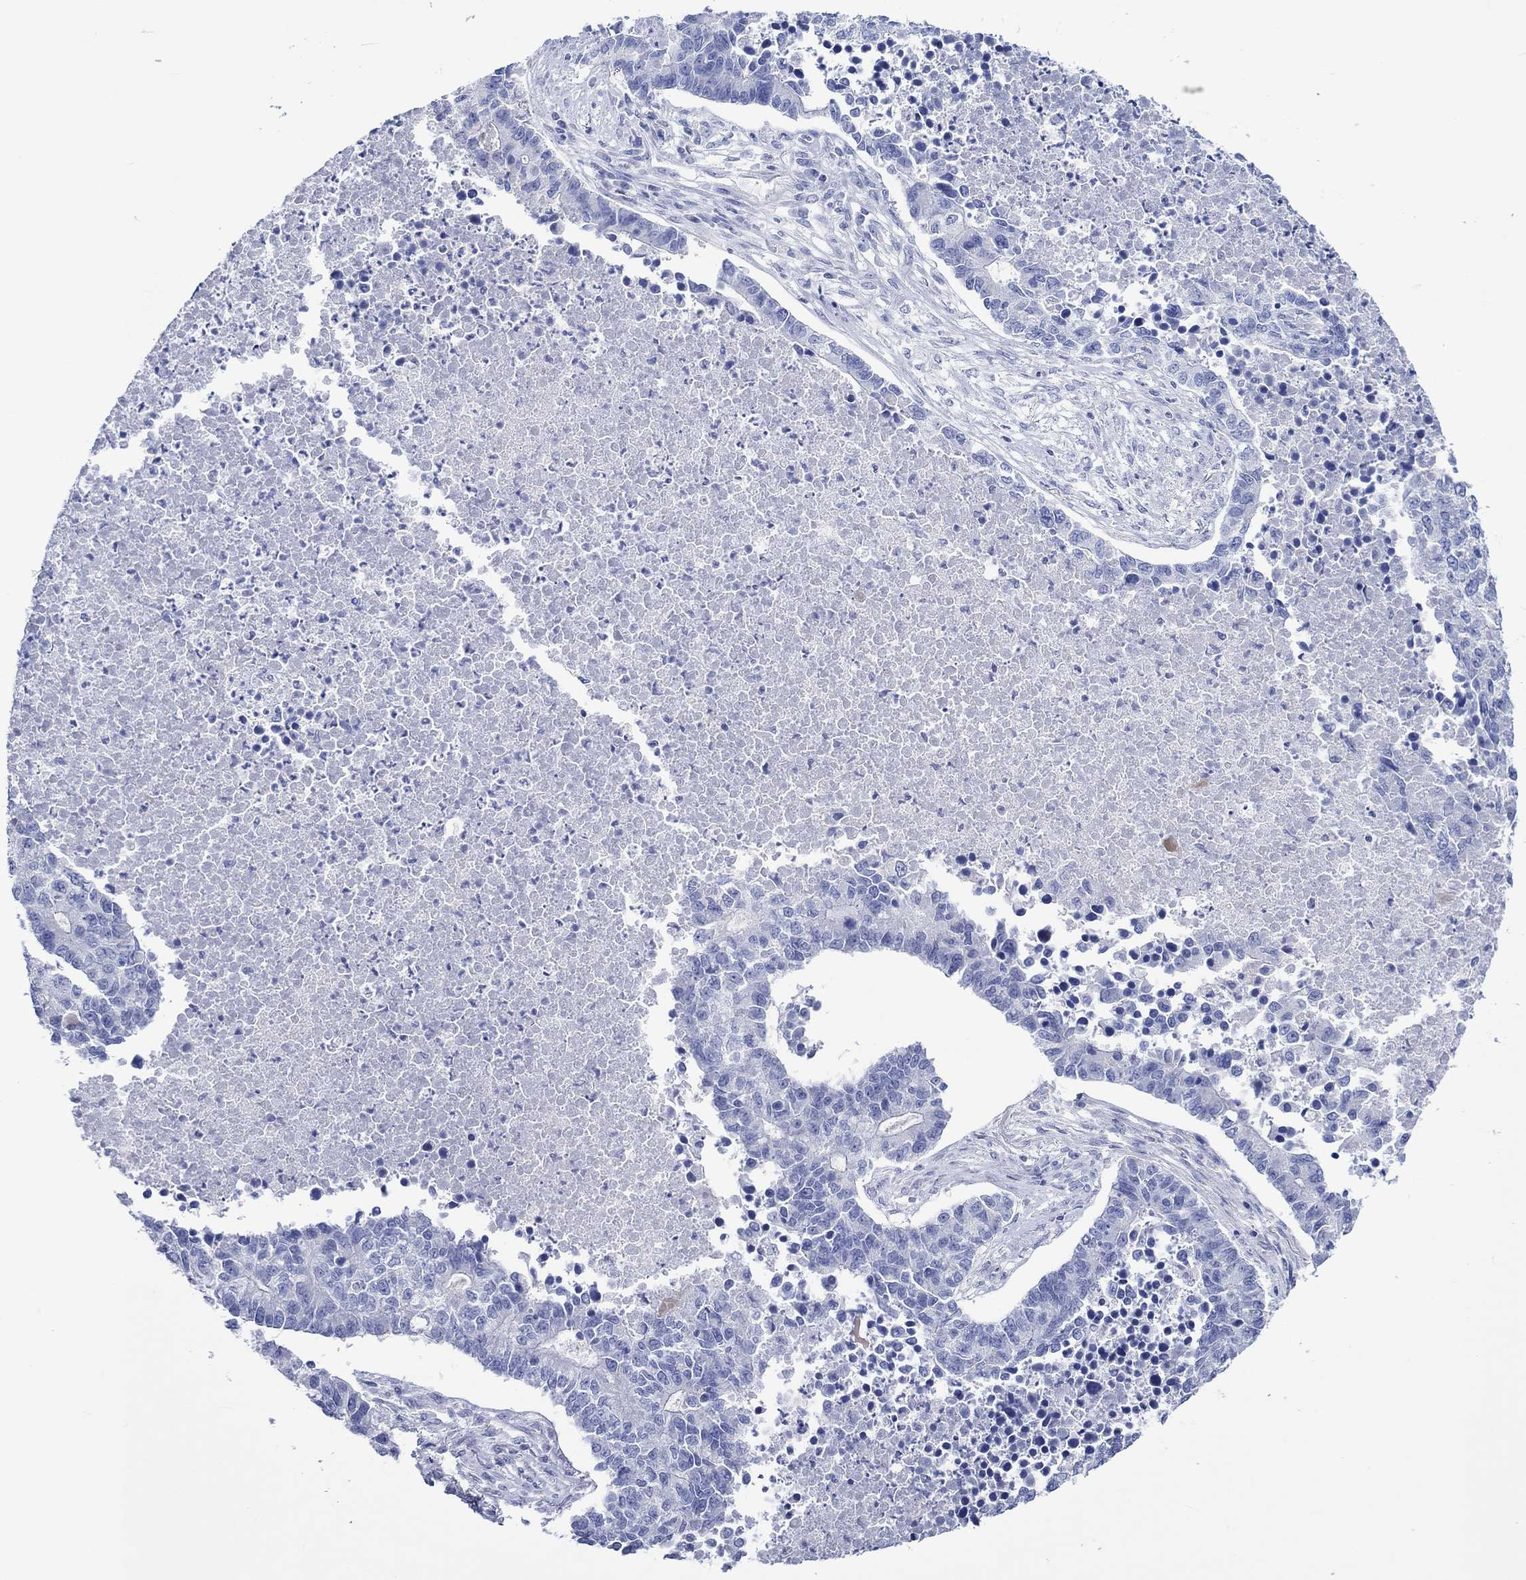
{"staining": {"intensity": "negative", "quantity": "none", "location": "none"}, "tissue": "lung cancer", "cell_type": "Tumor cells", "image_type": "cancer", "snomed": [{"axis": "morphology", "description": "Adenocarcinoma, NOS"}, {"axis": "topography", "description": "Lung"}], "caption": "The histopathology image reveals no significant positivity in tumor cells of lung cancer (adenocarcinoma).", "gene": "NRIP3", "patient": {"sex": "male", "age": 57}}